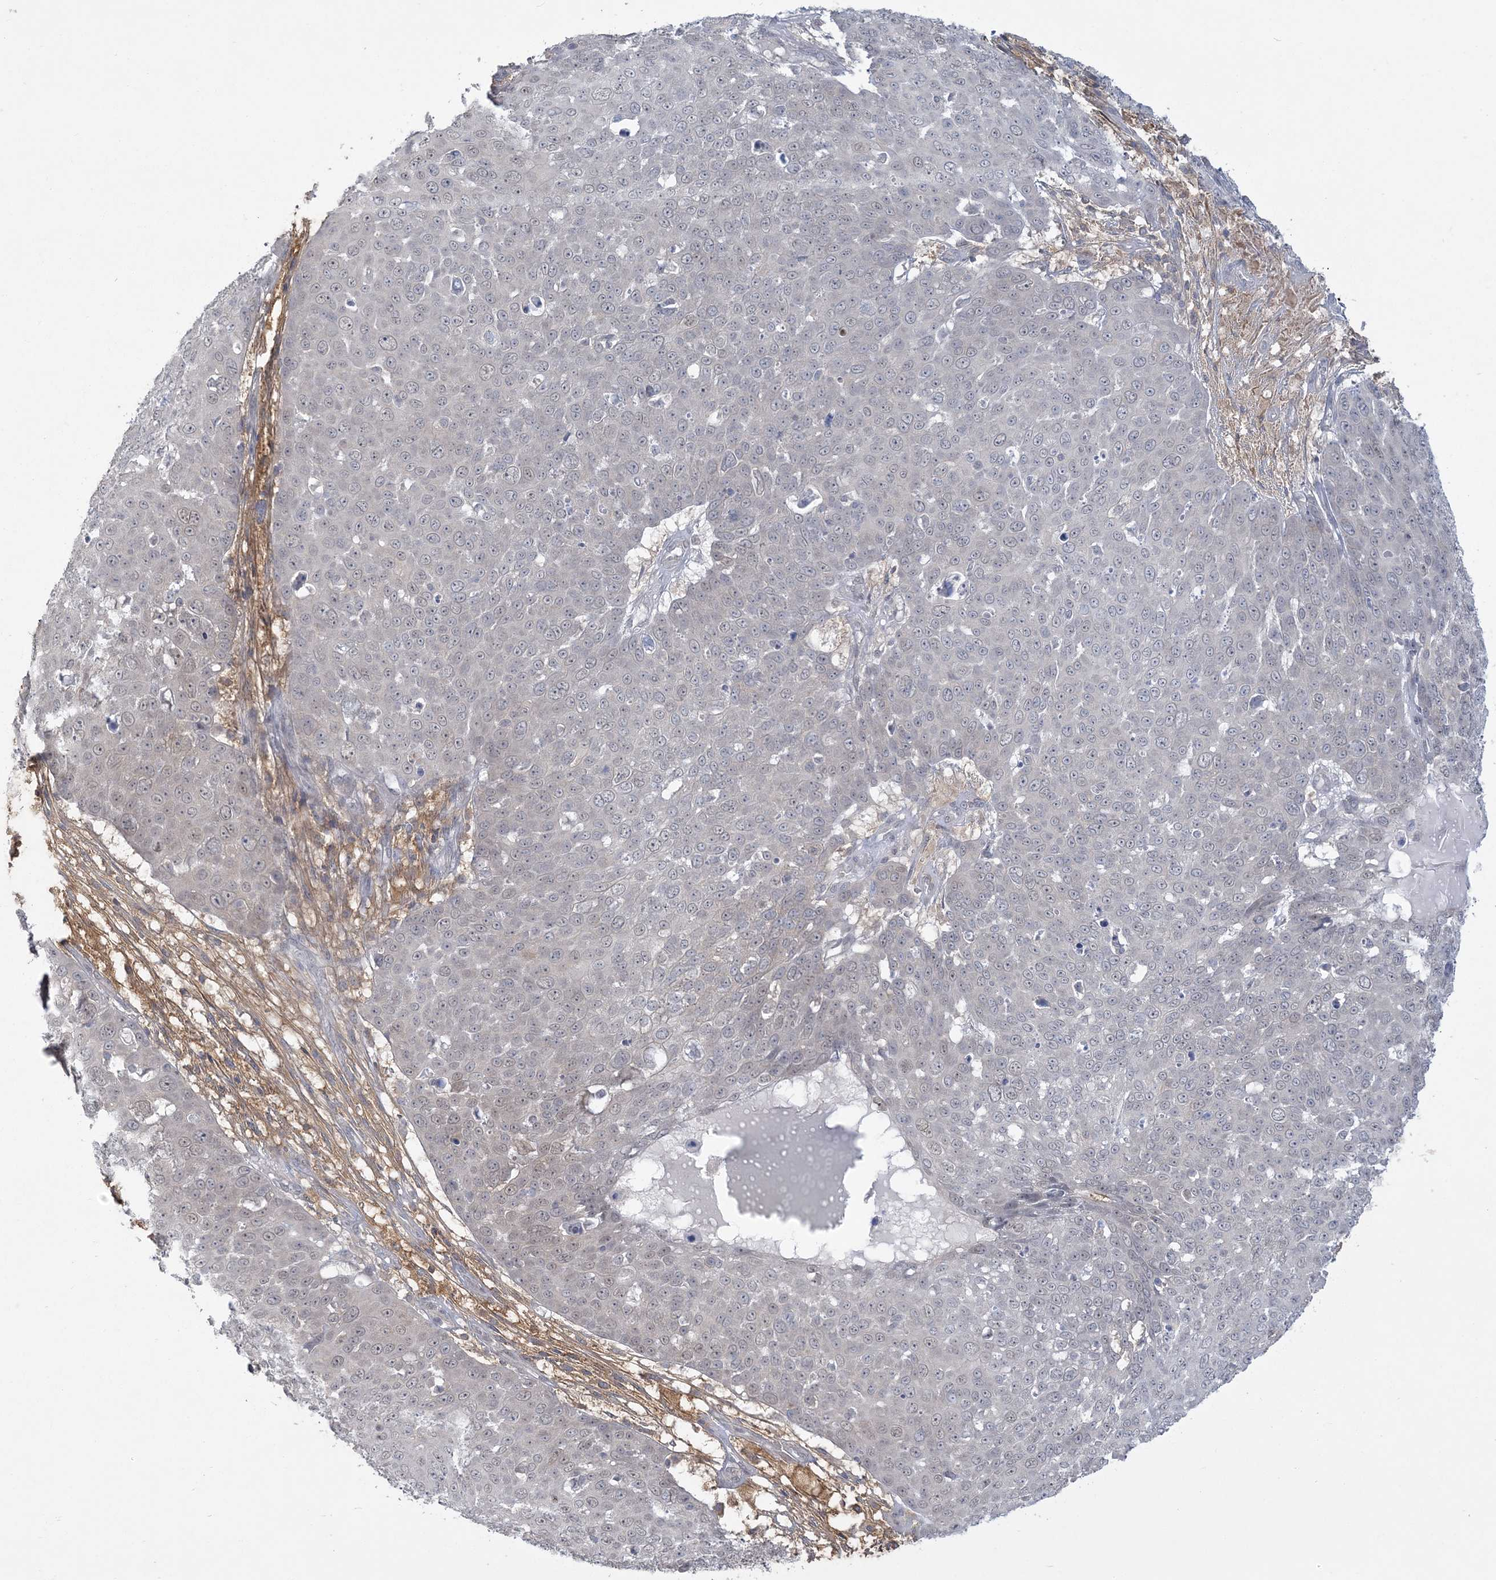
{"staining": {"intensity": "negative", "quantity": "none", "location": "none"}, "tissue": "skin cancer", "cell_type": "Tumor cells", "image_type": "cancer", "snomed": [{"axis": "morphology", "description": "Squamous cell carcinoma, NOS"}, {"axis": "topography", "description": "Skin"}], "caption": "A high-resolution micrograph shows IHC staining of squamous cell carcinoma (skin), which demonstrates no significant positivity in tumor cells.", "gene": "ANKS1A", "patient": {"sex": "male", "age": 71}}